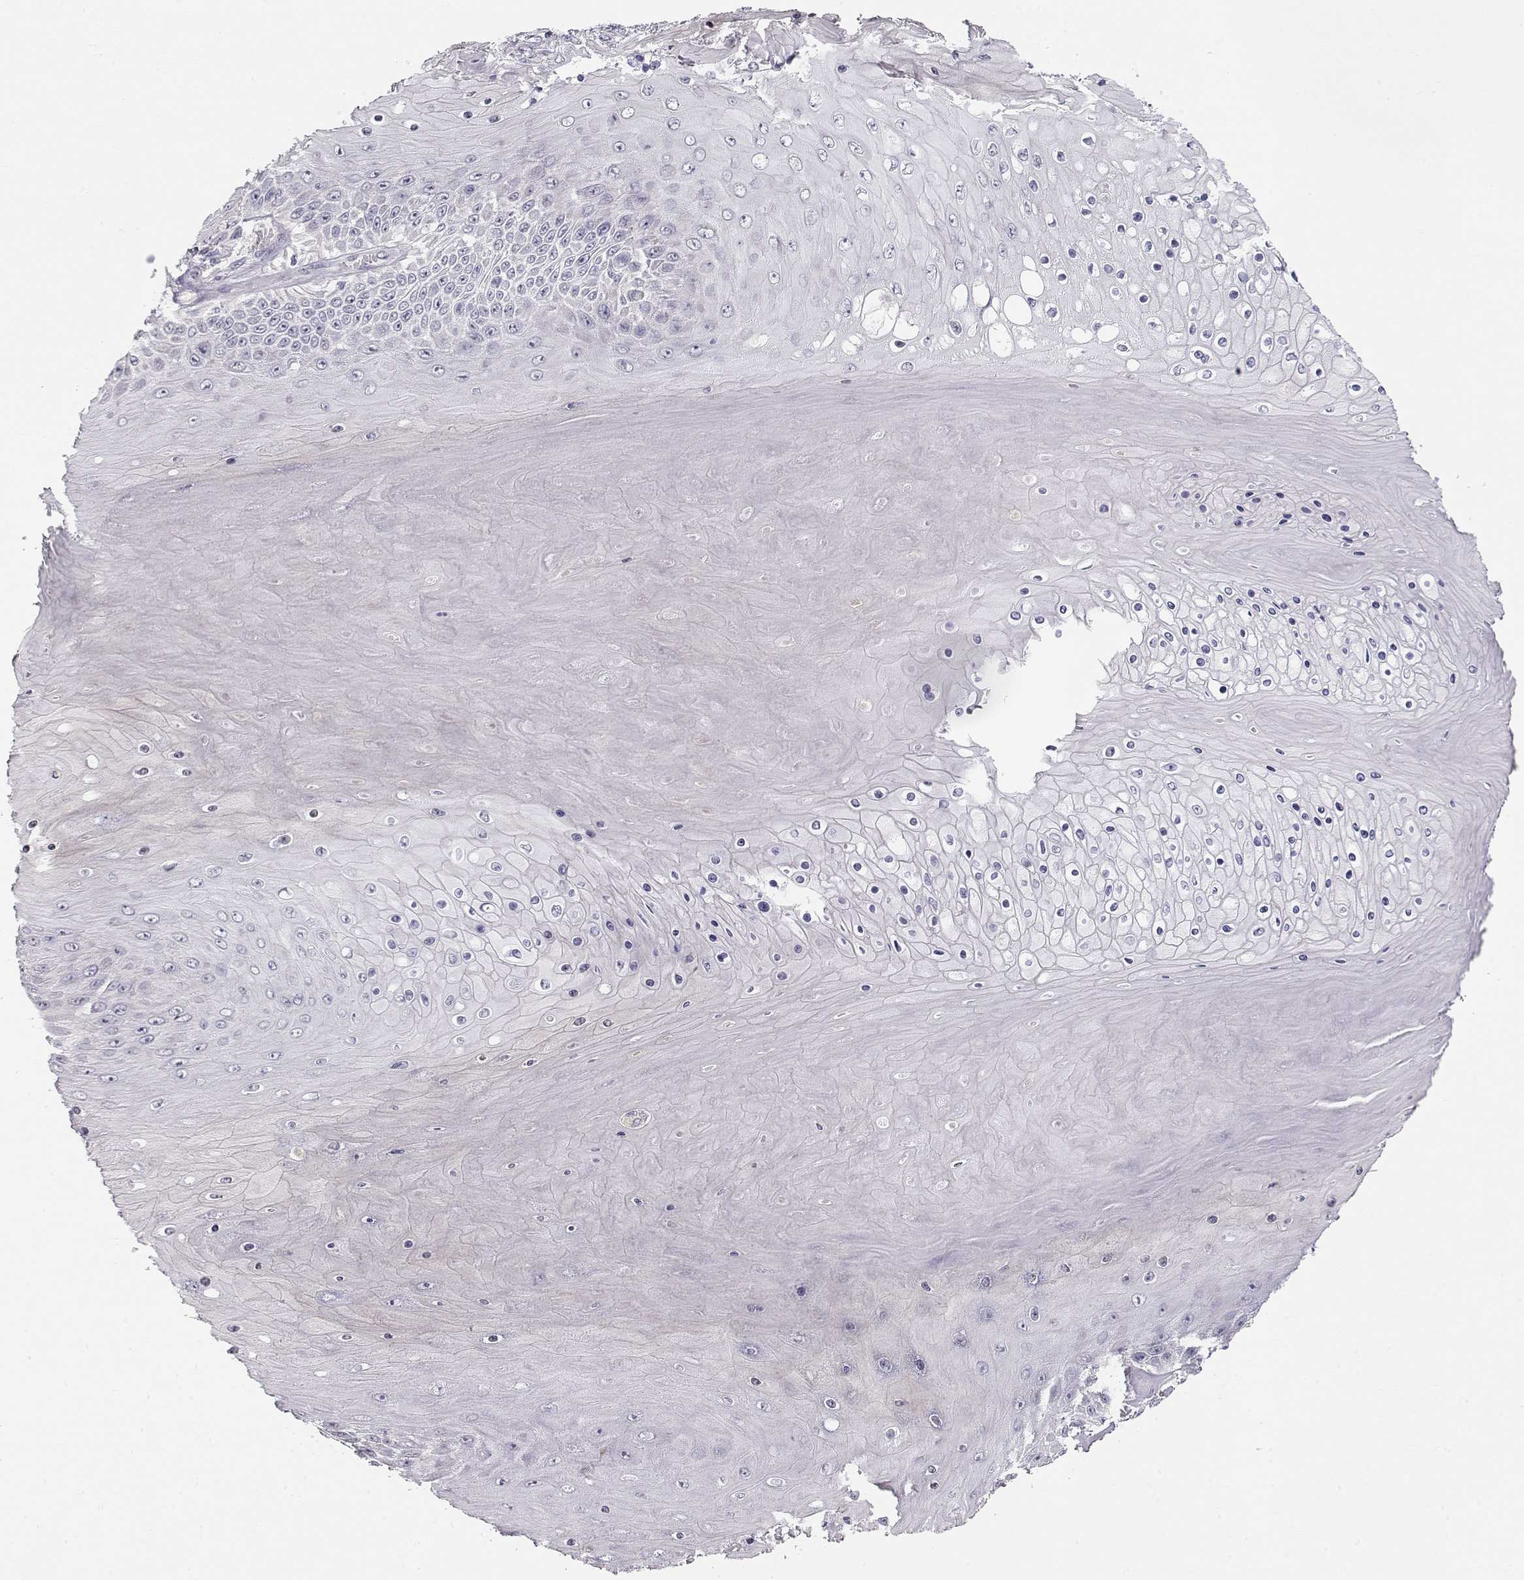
{"staining": {"intensity": "negative", "quantity": "none", "location": "none"}, "tissue": "skin cancer", "cell_type": "Tumor cells", "image_type": "cancer", "snomed": [{"axis": "morphology", "description": "Squamous cell carcinoma, NOS"}, {"axis": "topography", "description": "Skin"}], "caption": "Tumor cells are negative for brown protein staining in squamous cell carcinoma (skin). (IHC, brightfield microscopy, high magnification).", "gene": "TTC26", "patient": {"sex": "male", "age": 62}}